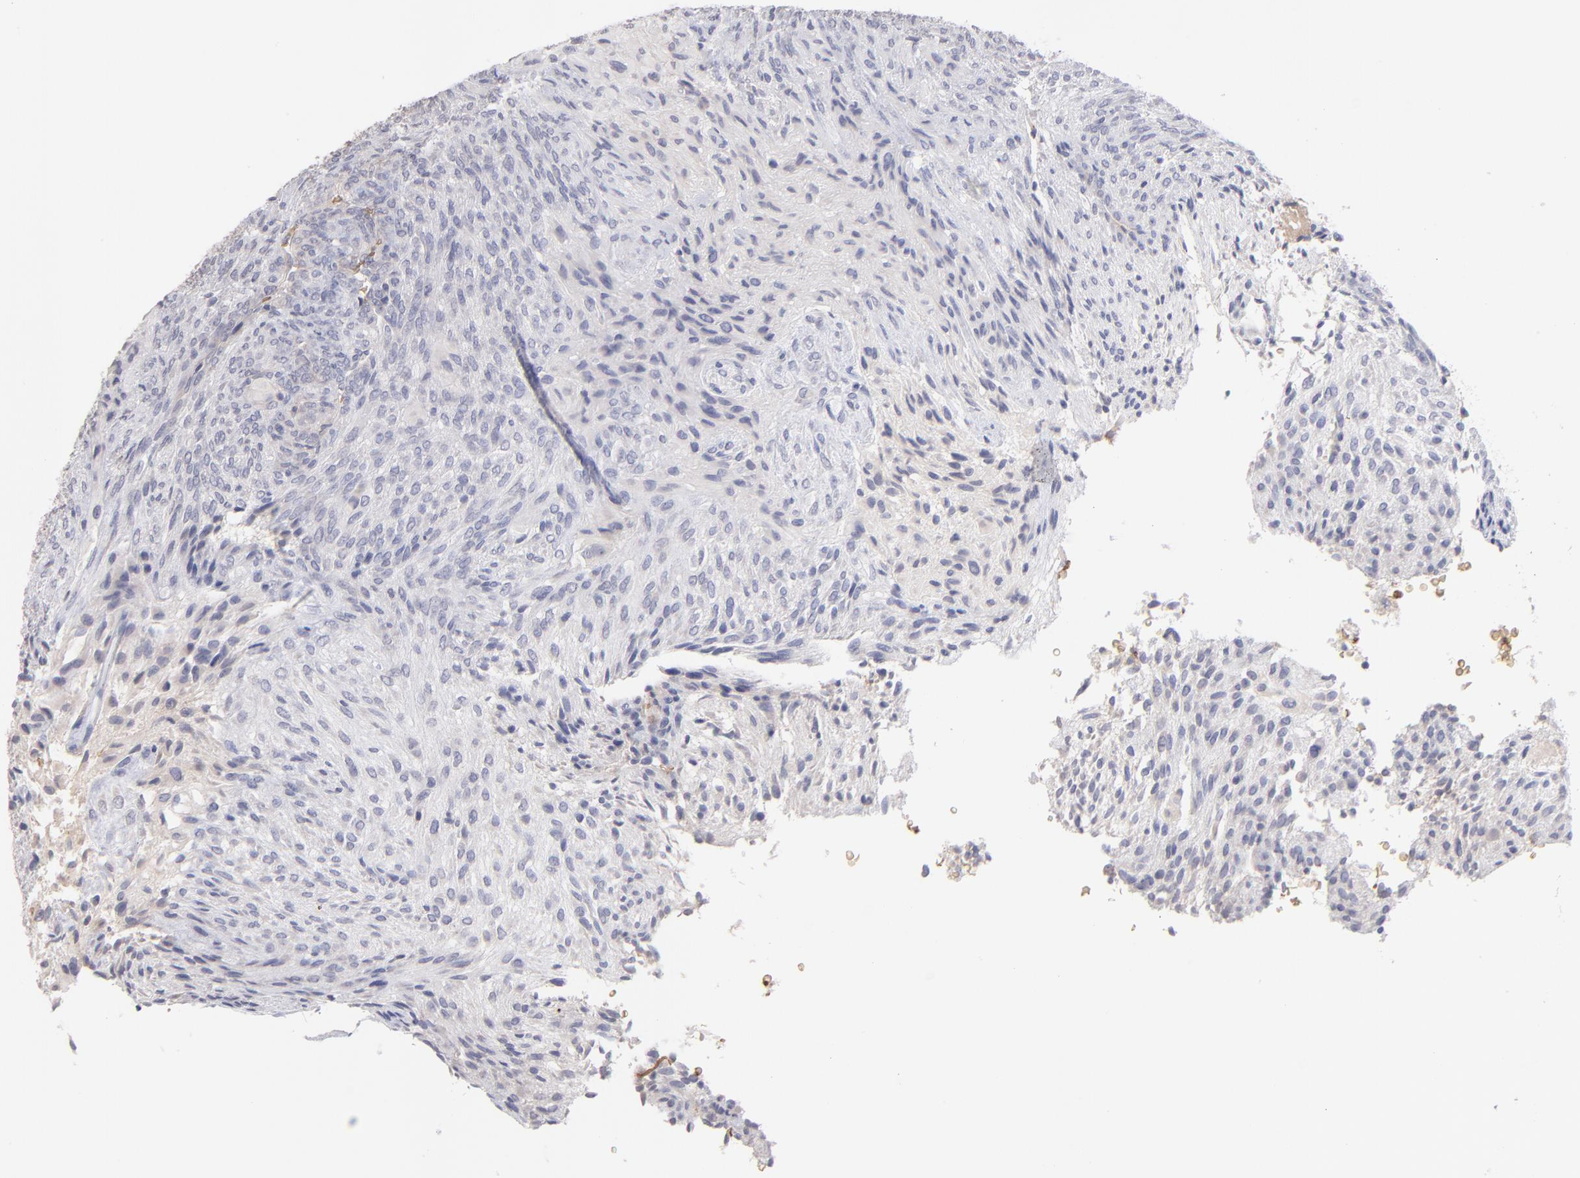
{"staining": {"intensity": "negative", "quantity": "none", "location": "none"}, "tissue": "glioma", "cell_type": "Tumor cells", "image_type": "cancer", "snomed": [{"axis": "morphology", "description": "Glioma, malignant, High grade"}, {"axis": "topography", "description": "Cerebral cortex"}], "caption": "Immunohistochemistry photomicrograph of human glioma stained for a protein (brown), which reveals no staining in tumor cells.", "gene": "F13B", "patient": {"sex": "female", "age": 55}}